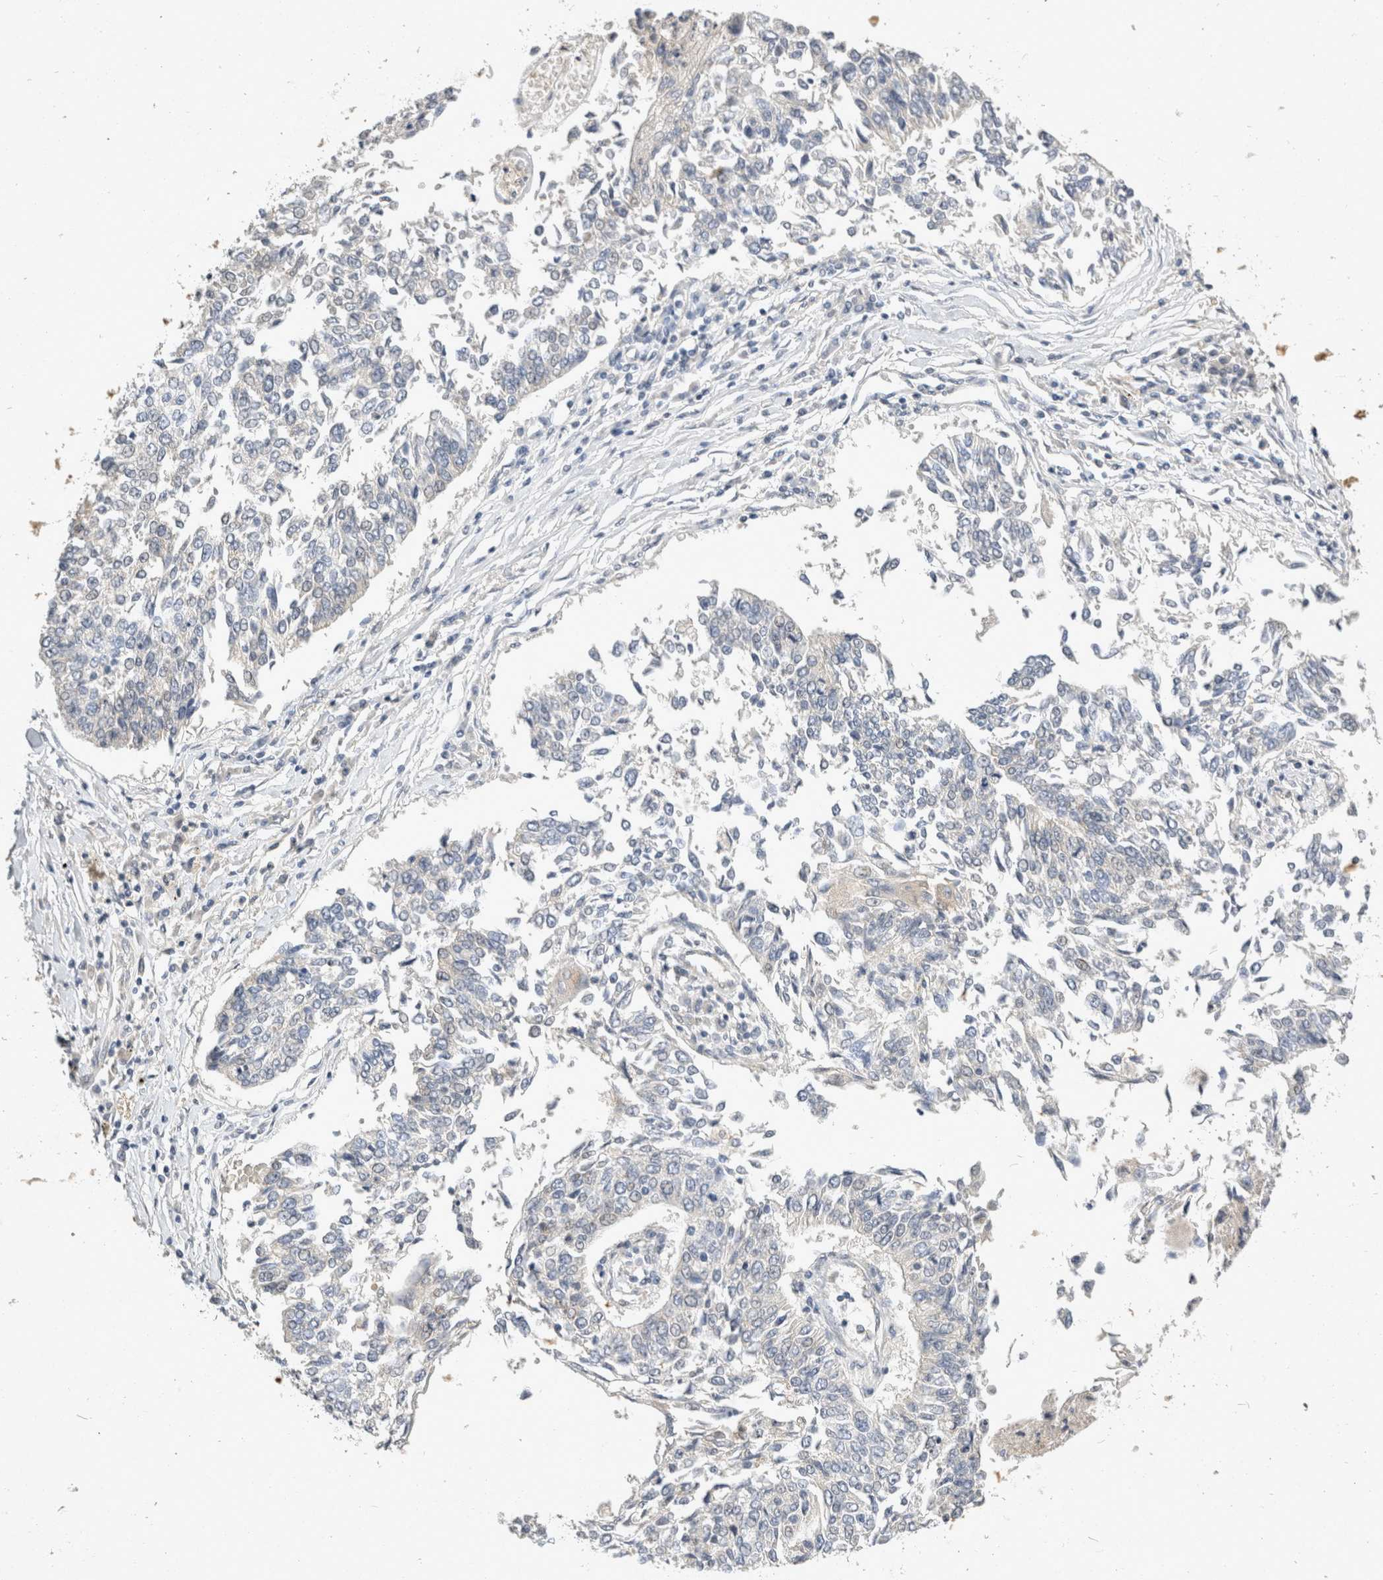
{"staining": {"intensity": "negative", "quantity": "none", "location": "none"}, "tissue": "lung cancer", "cell_type": "Tumor cells", "image_type": "cancer", "snomed": [{"axis": "morphology", "description": "Normal tissue, NOS"}, {"axis": "morphology", "description": "Squamous cell carcinoma, NOS"}, {"axis": "topography", "description": "Cartilage tissue"}, {"axis": "topography", "description": "Bronchus"}, {"axis": "topography", "description": "Lung"}, {"axis": "topography", "description": "Peripheral nerve tissue"}], "caption": "An IHC photomicrograph of lung cancer (squamous cell carcinoma) is shown. There is no staining in tumor cells of lung cancer (squamous cell carcinoma). (Immunohistochemistry, brightfield microscopy, high magnification).", "gene": "TOM1L2", "patient": {"sex": "female", "age": 49}}